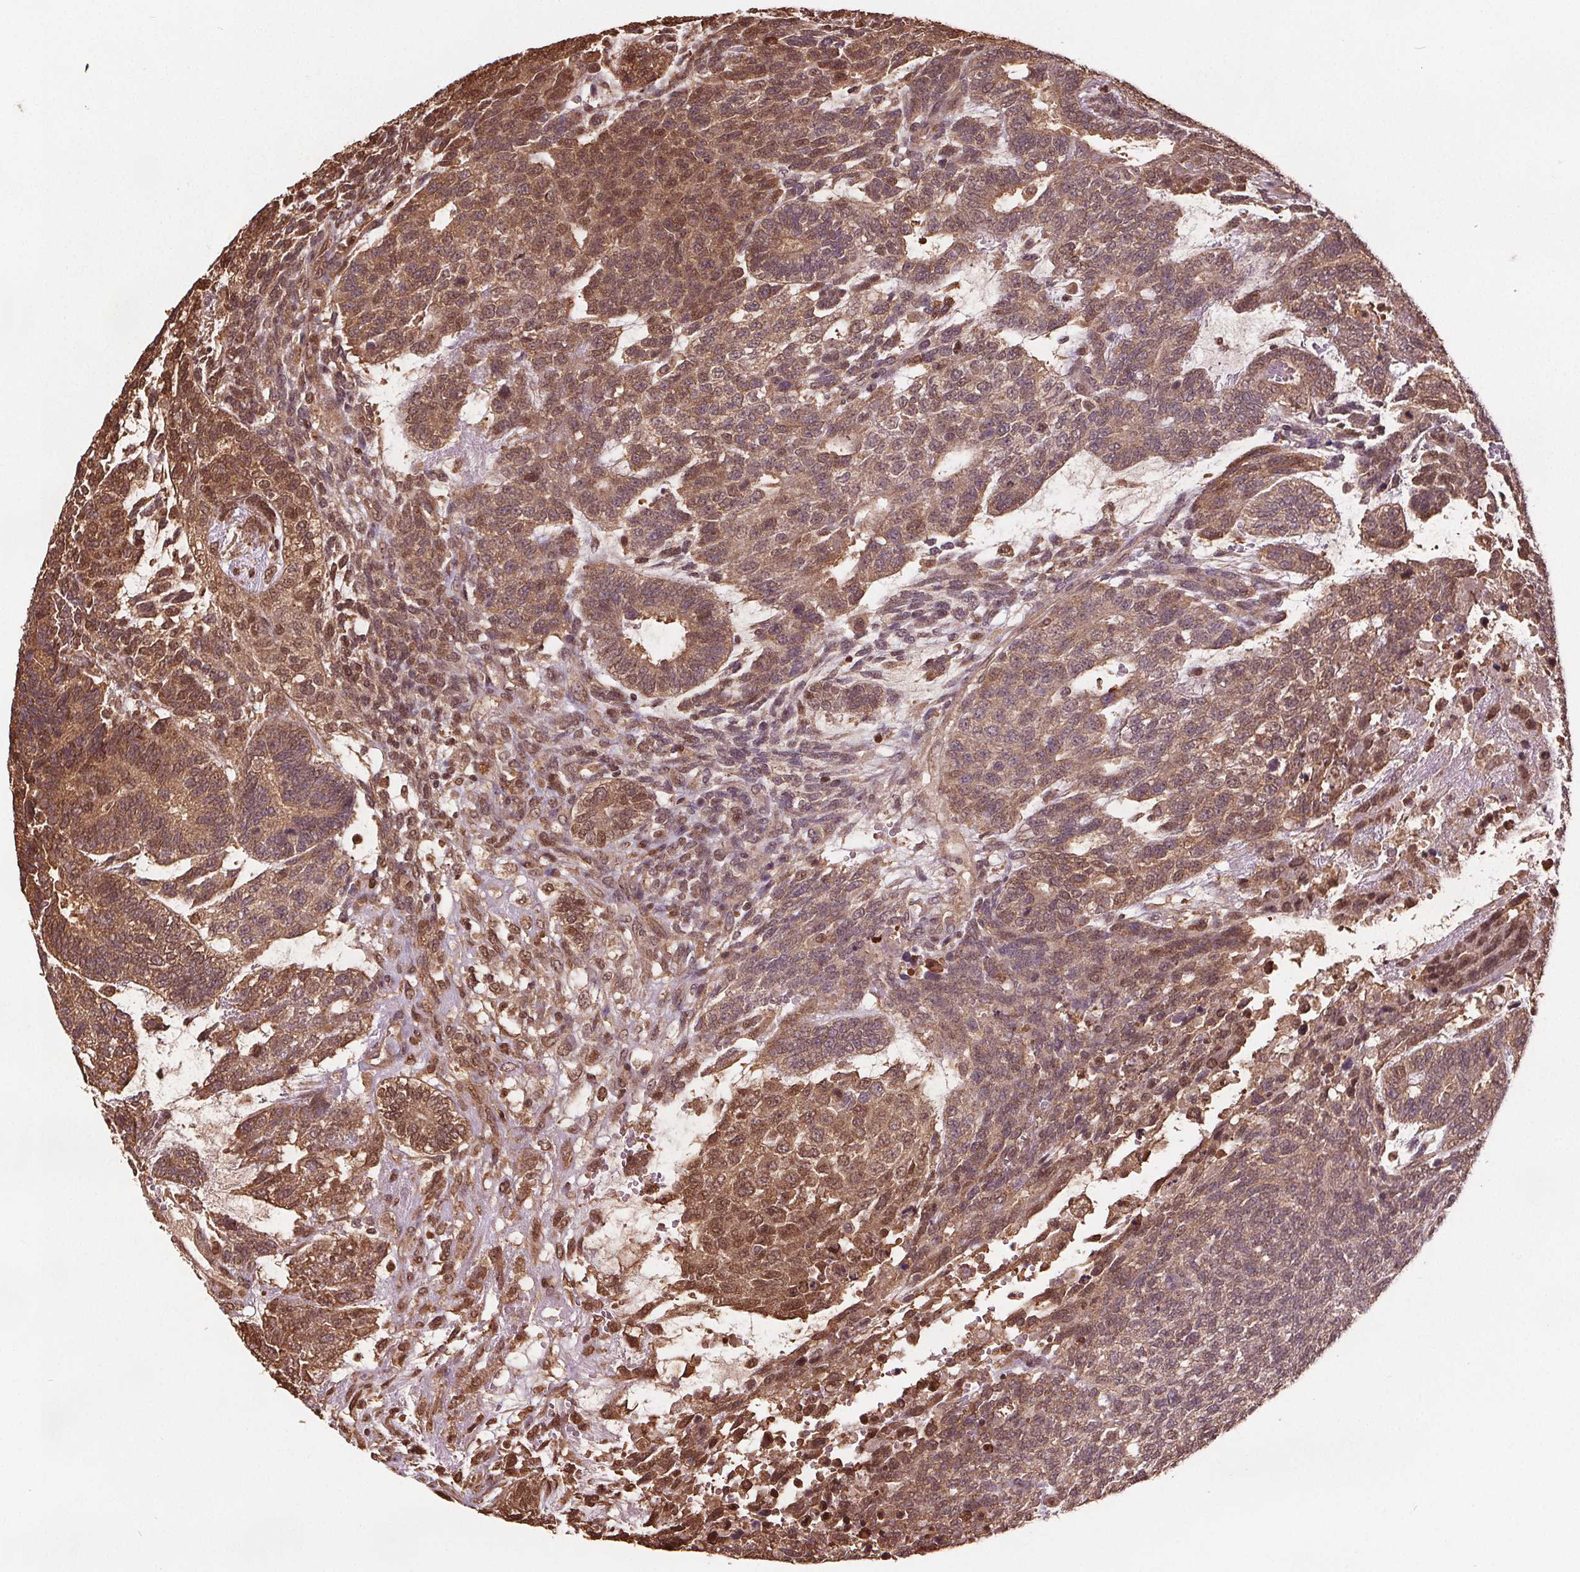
{"staining": {"intensity": "moderate", "quantity": ">75%", "location": "cytoplasmic/membranous,nuclear"}, "tissue": "testis cancer", "cell_type": "Tumor cells", "image_type": "cancer", "snomed": [{"axis": "morphology", "description": "Carcinoma, Embryonal, NOS"}, {"axis": "topography", "description": "Testis"}], "caption": "Moderate cytoplasmic/membranous and nuclear protein staining is appreciated in approximately >75% of tumor cells in embryonal carcinoma (testis).", "gene": "ENO1", "patient": {"sex": "male", "age": 23}}